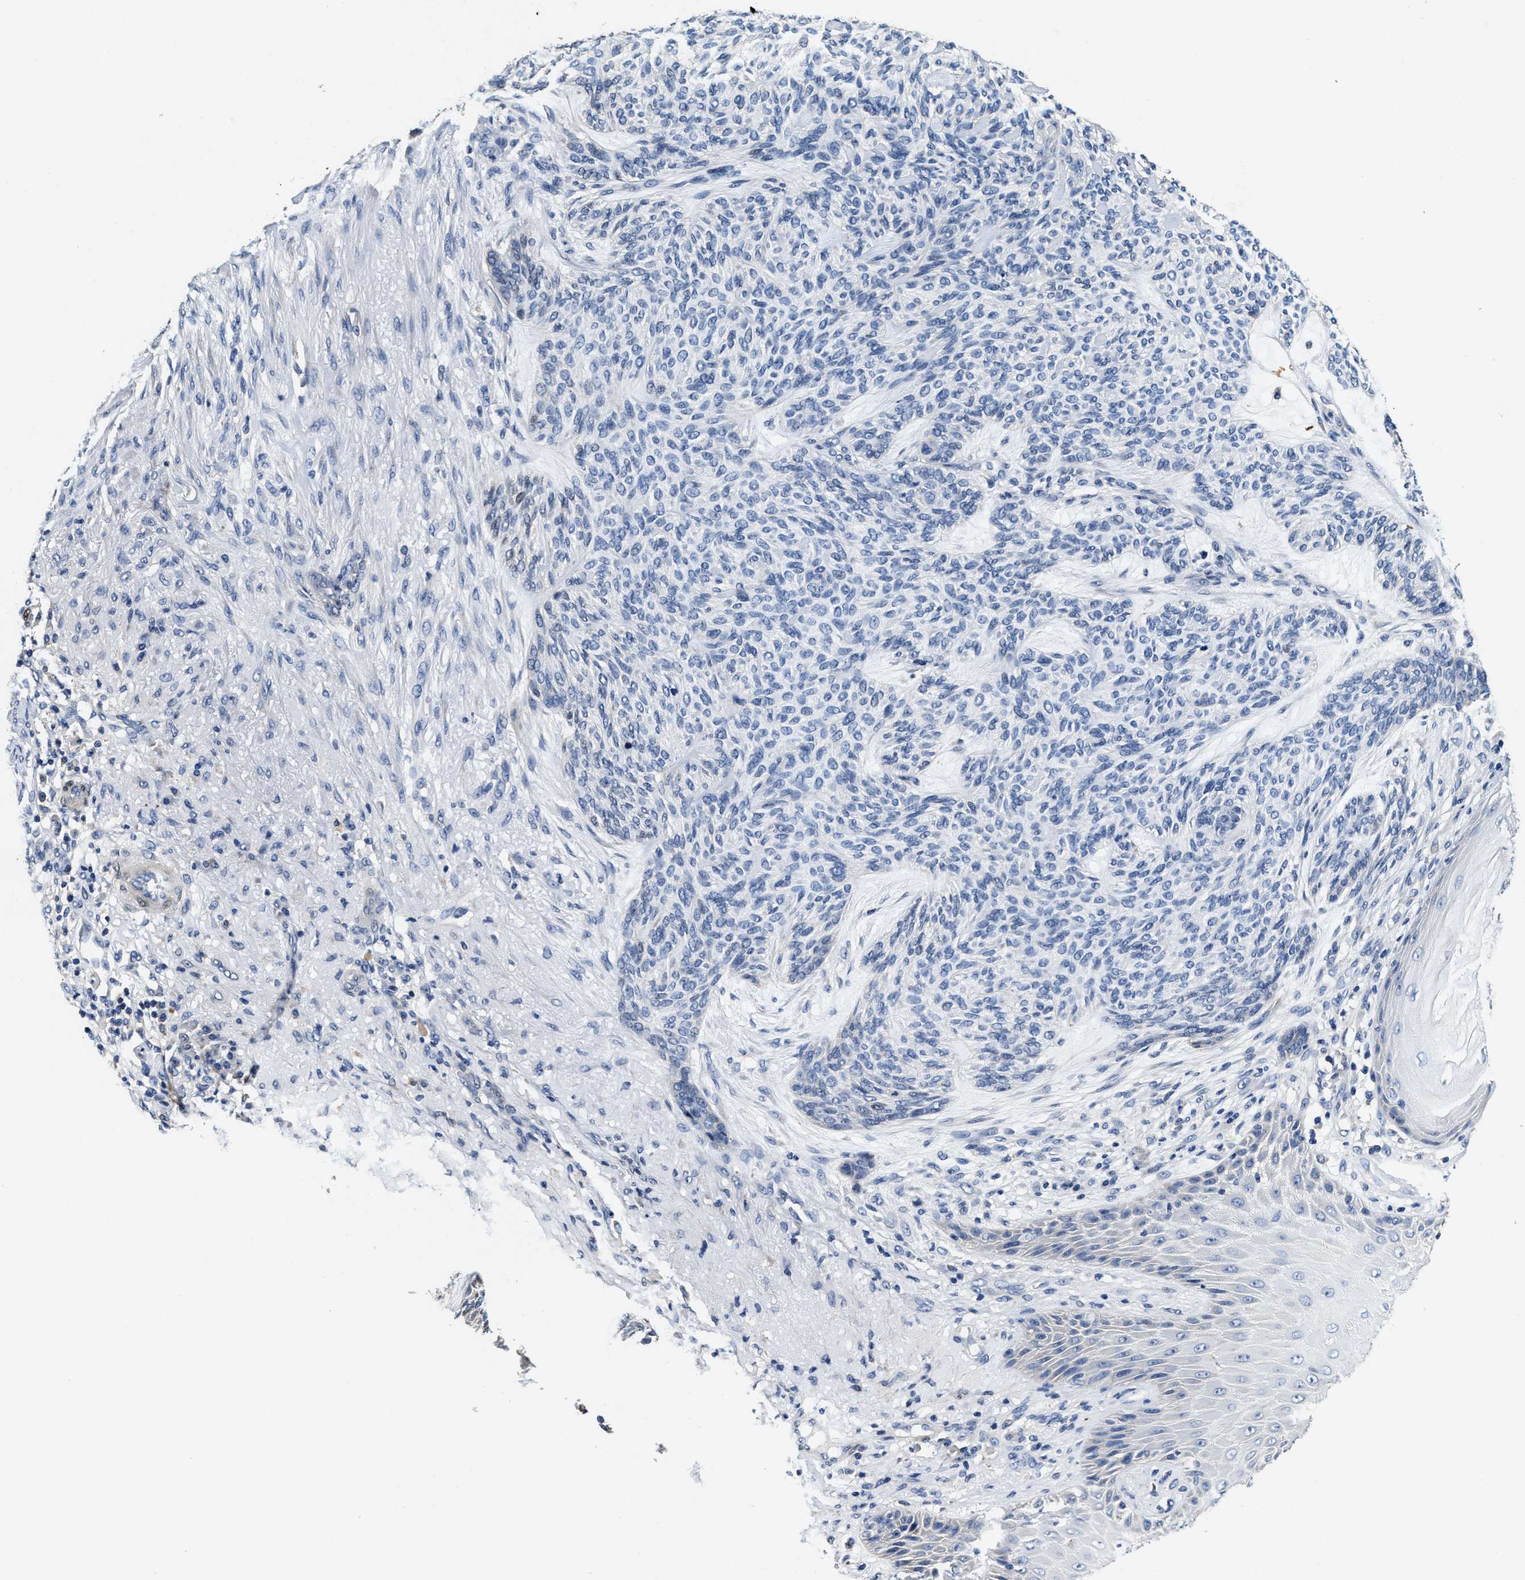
{"staining": {"intensity": "negative", "quantity": "none", "location": "none"}, "tissue": "skin cancer", "cell_type": "Tumor cells", "image_type": "cancer", "snomed": [{"axis": "morphology", "description": "Basal cell carcinoma"}, {"axis": "topography", "description": "Skin"}], "caption": "Tumor cells show no significant protein expression in skin cancer. (Stains: DAB immunohistochemistry with hematoxylin counter stain, Microscopy: brightfield microscopy at high magnification).", "gene": "ANKIB1", "patient": {"sex": "male", "age": 55}}